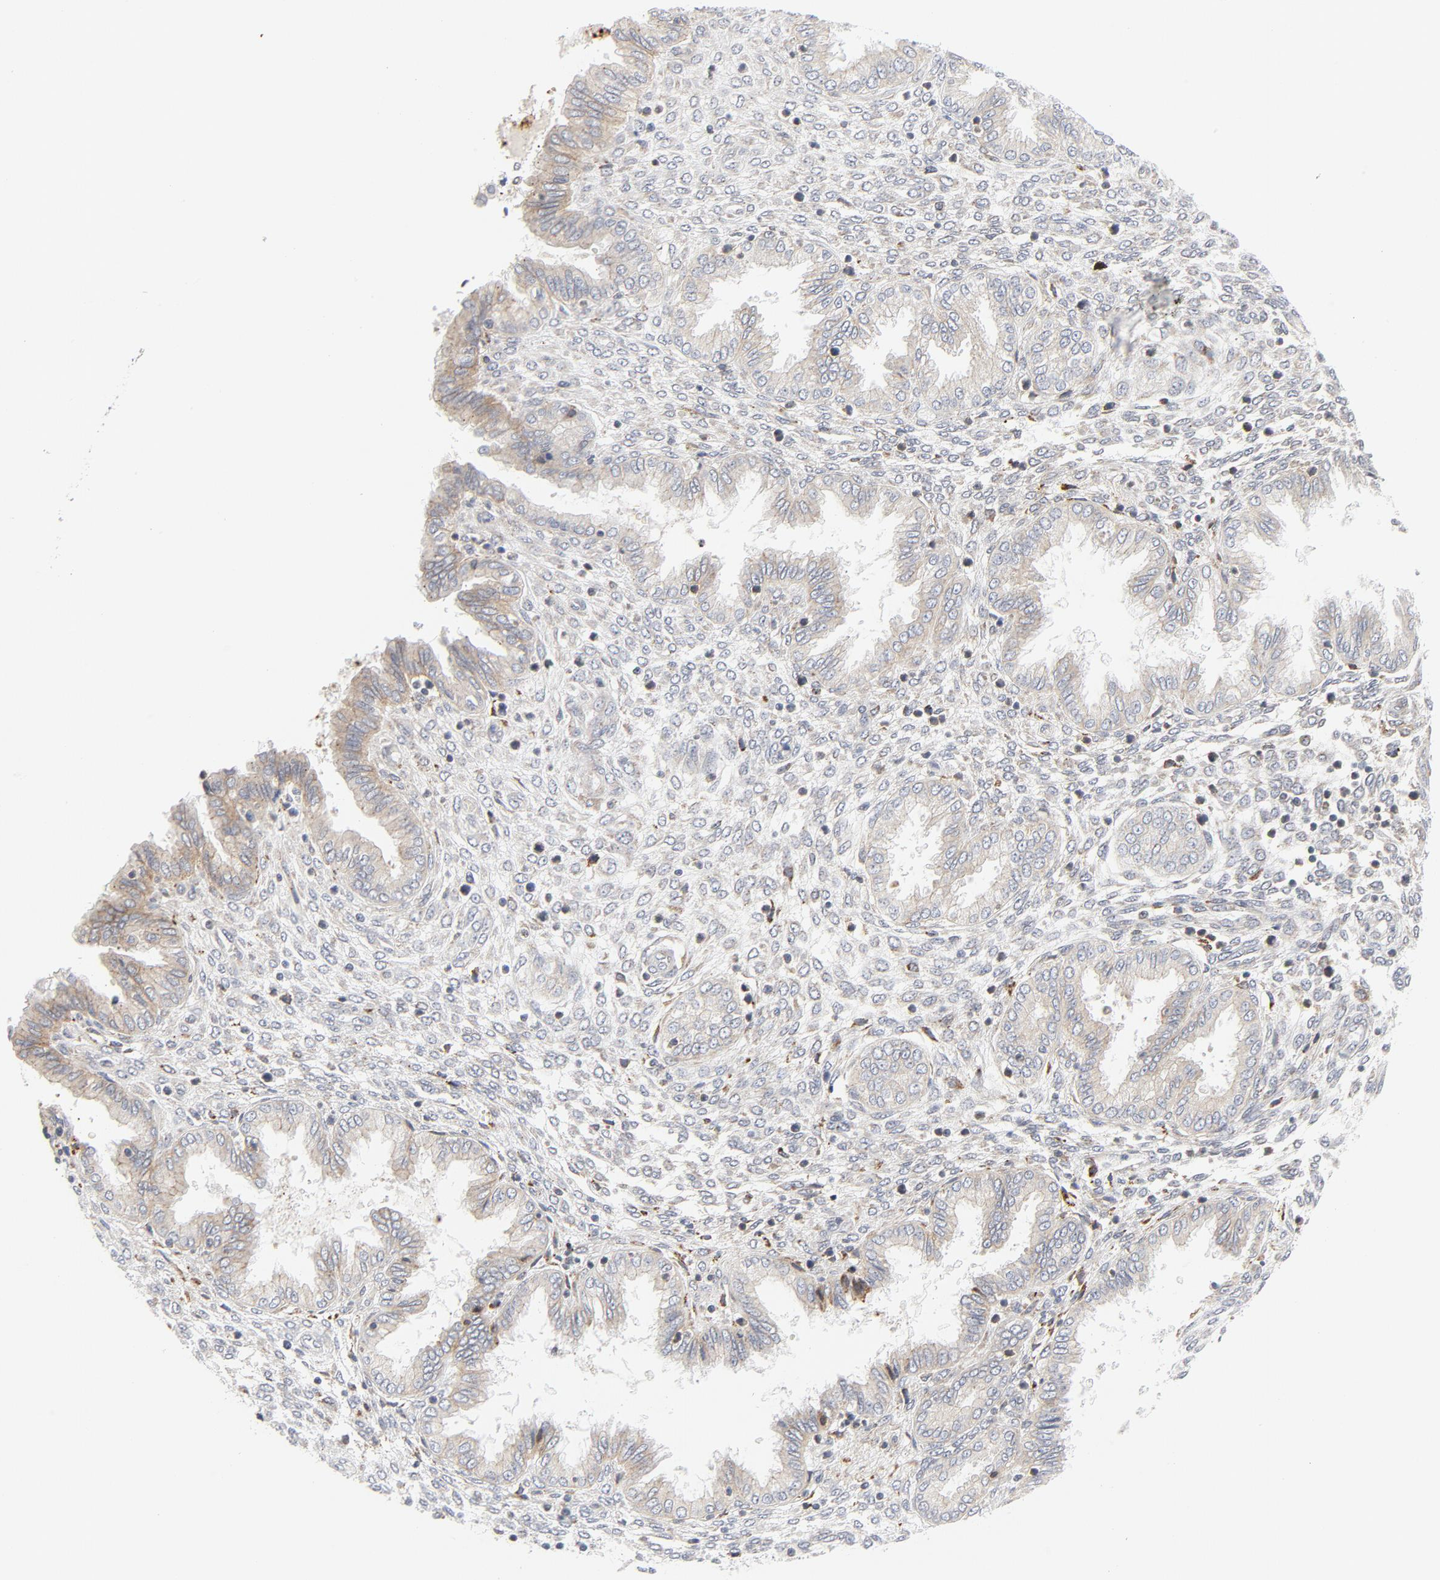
{"staining": {"intensity": "weak", "quantity": "25%-75%", "location": "cytoplasmic/membranous"}, "tissue": "endometrium", "cell_type": "Cells in endometrial stroma", "image_type": "normal", "snomed": [{"axis": "morphology", "description": "Normal tissue, NOS"}, {"axis": "topography", "description": "Endometrium"}], "caption": "Immunohistochemical staining of benign endometrium shows low levels of weak cytoplasmic/membranous expression in about 25%-75% of cells in endometrial stroma.", "gene": "LRP6", "patient": {"sex": "female", "age": 33}}